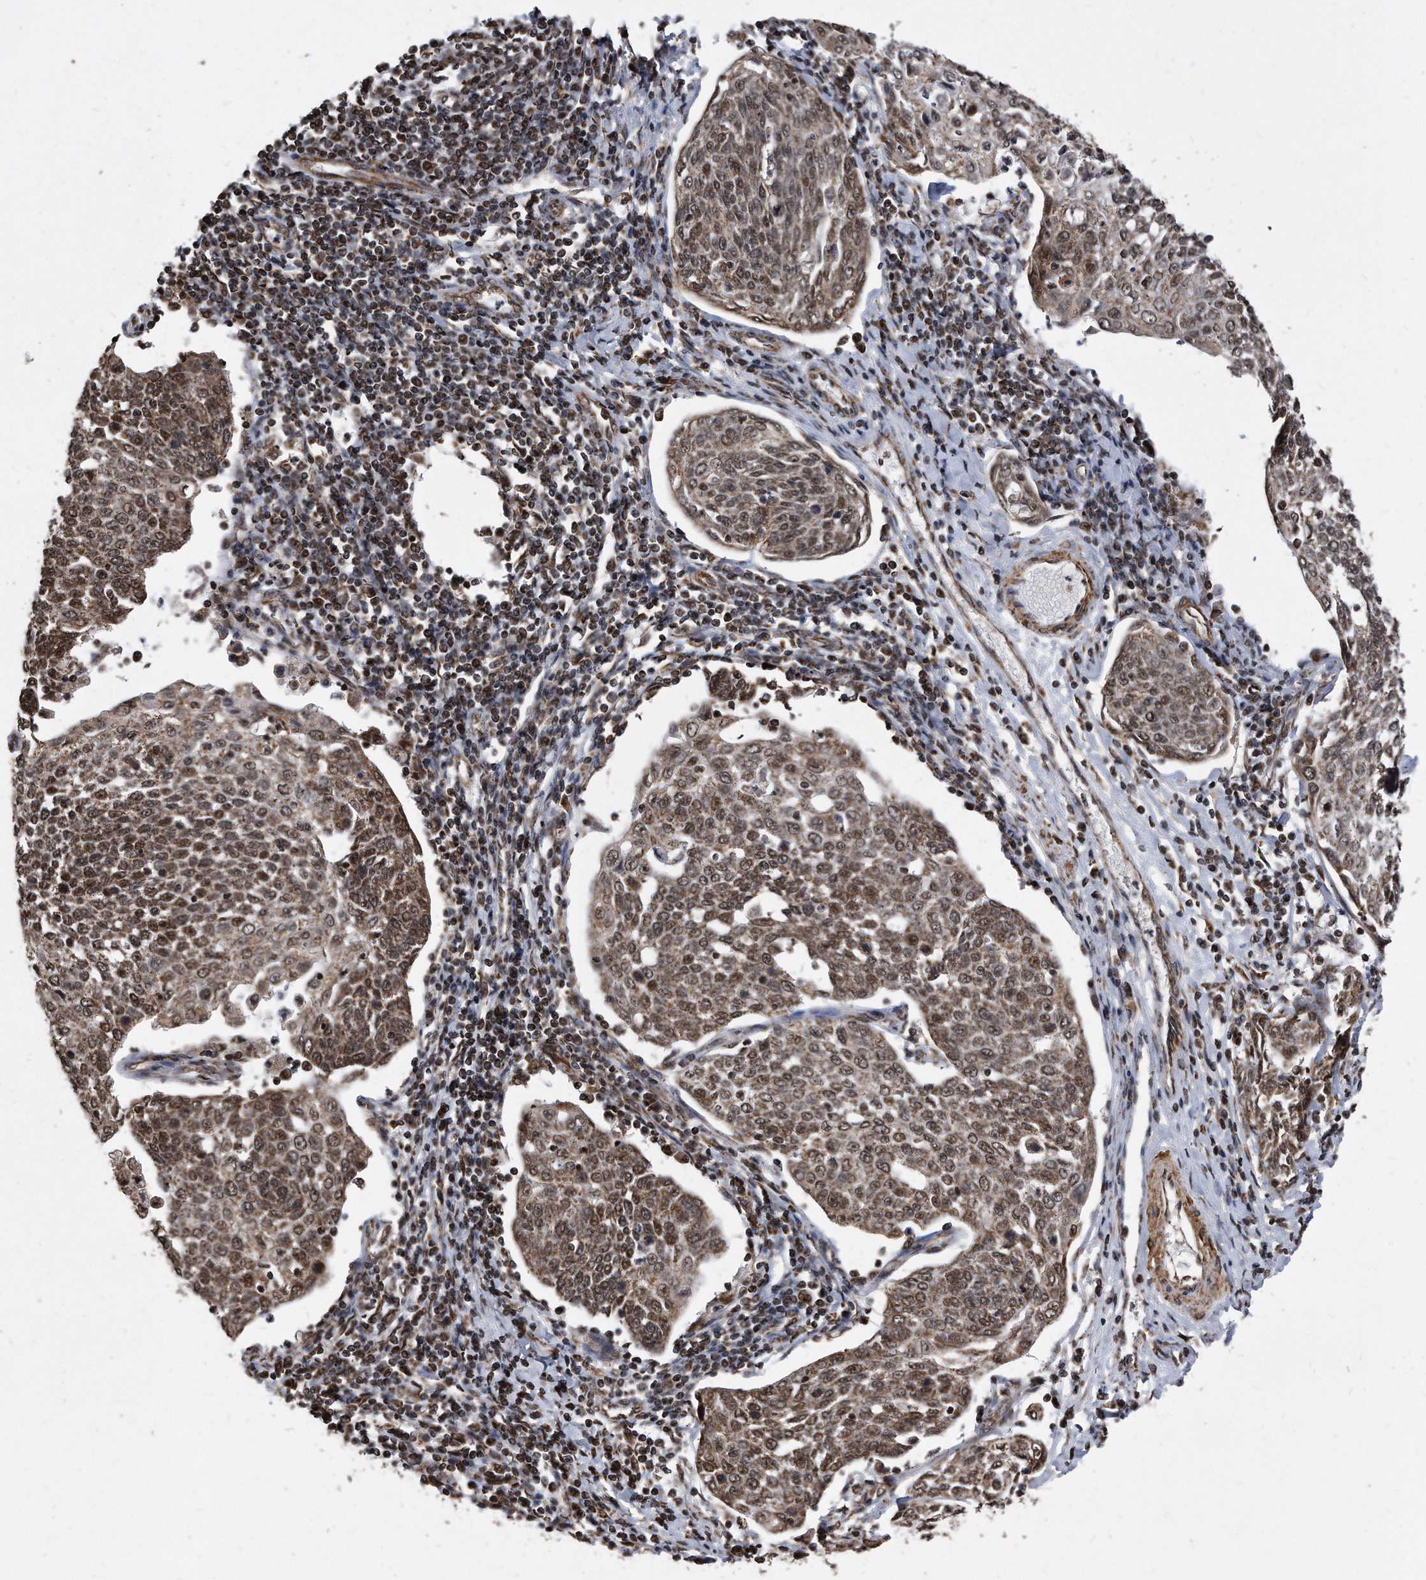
{"staining": {"intensity": "moderate", "quantity": ">75%", "location": "cytoplasmic/membranous,nuclear"}, "tissue": "cervical cancer", "cell_type": "Tumor cells", "image_type": "cancer", "snomed": [{"axis": "morphology", "description": "Squamous cell carcinoma, NOS"}, {"axis": "topography", "description": "Cervix"}], "caption": "Immunohistochemical staining of human squamous cell carcinoma (cervical) exhibits medium levels of moderate cytoplasmic/membranous and nuclear positivity in about >75% of tumor cells. Immunohistochemistry stains the protein of interest in brown and the nuclei are stained blue.", "gene": "DUSP22", "patient": {"sex": "female", "age": 34}}